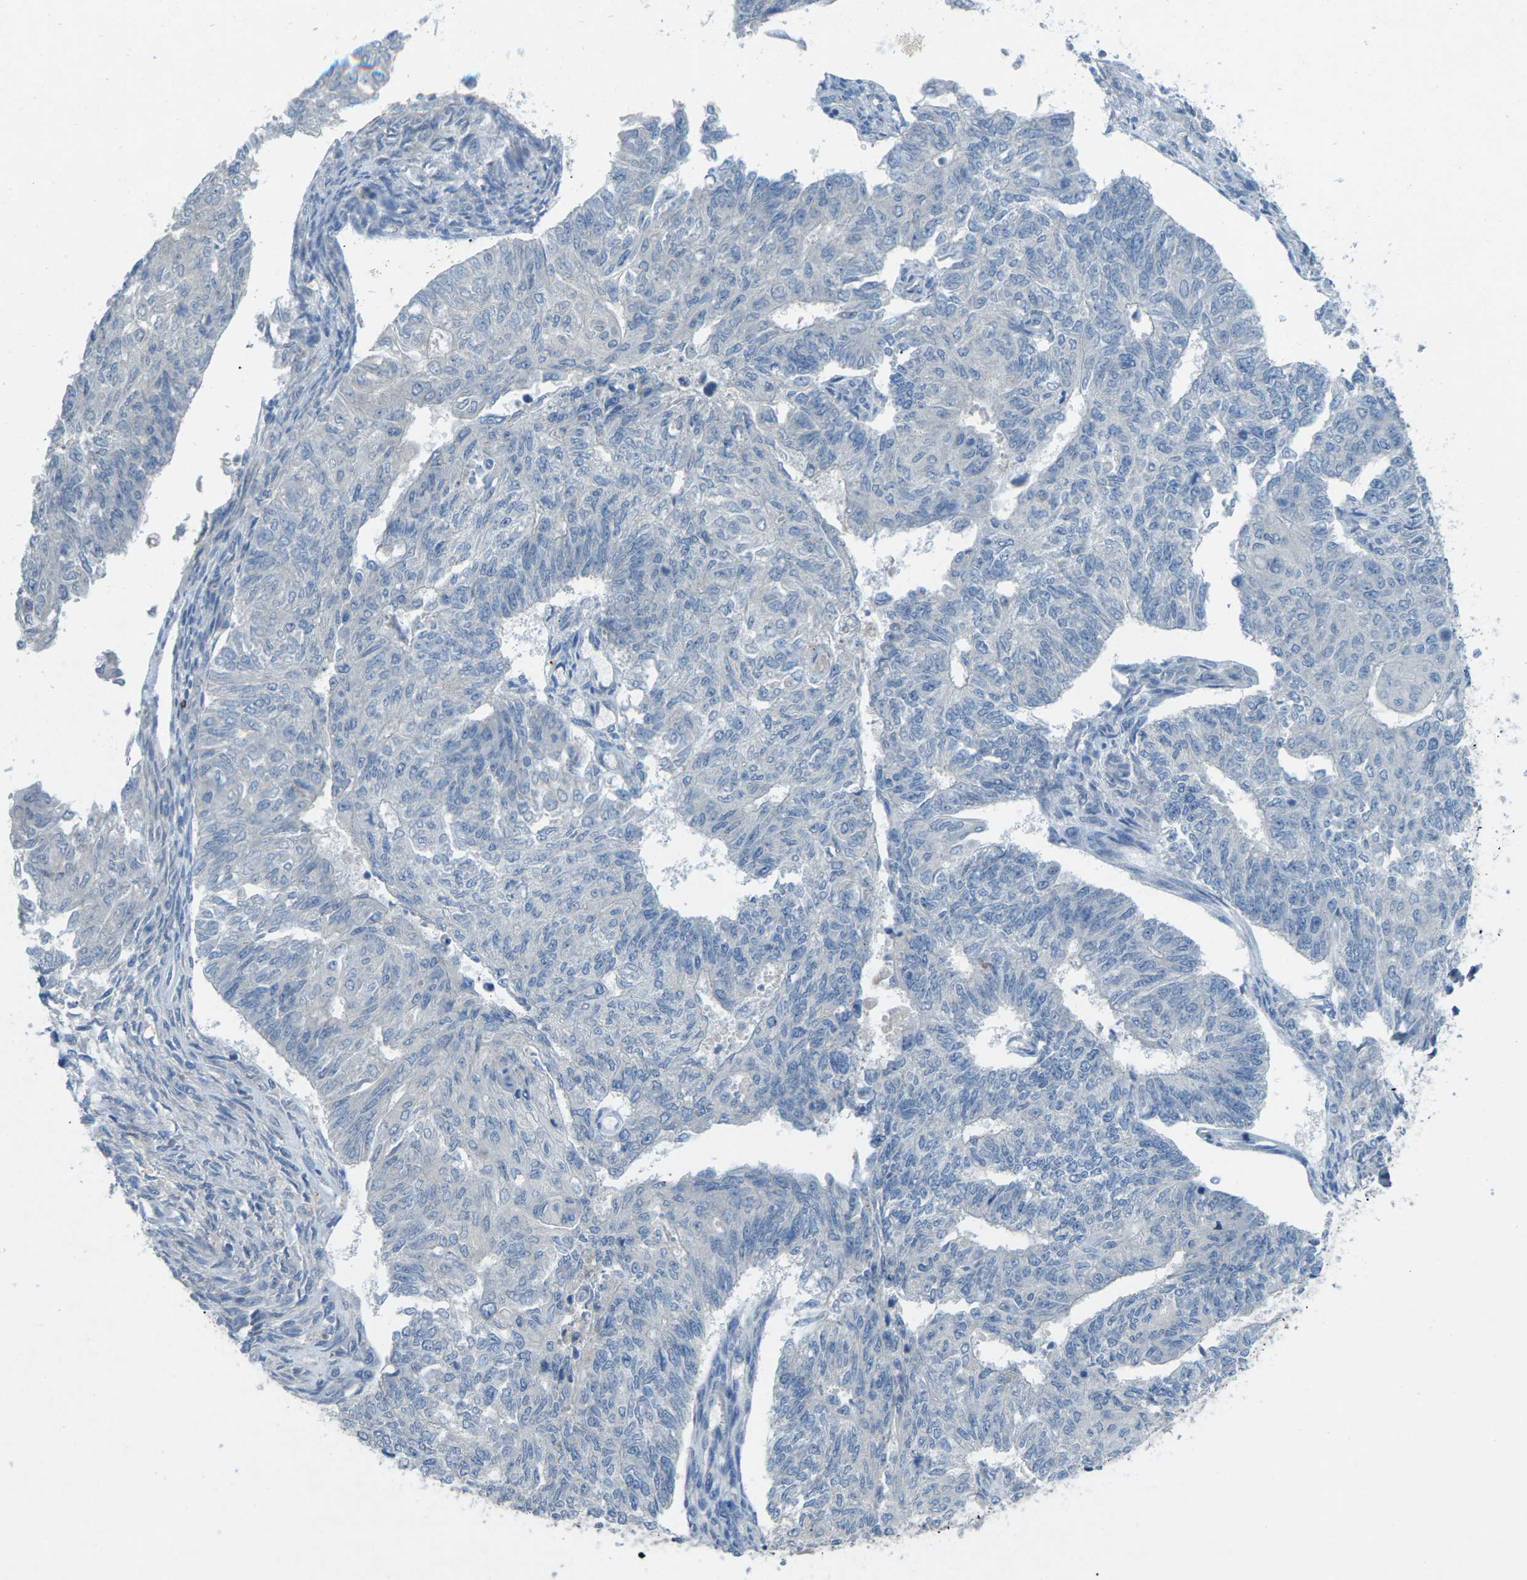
{"staining": {"intensity": "negative", "quantity": "none", "location": "none"}, "tissue": "endometrial cancer", "cell_type": "Tumor cells", "image_type": "cancer", "snomed": [{"axis": "morphology", "description": "Adenocarcinoma, NOS"}, {"axis": "topography", "description": "Endometrium"}], "caption": "Immunohistochemical staining of human adenocarcinoma (endometrial) reveals no significant expression in tumor cells.", "gene": "CD19", "patient": {"sex": "female", "age": 32}}